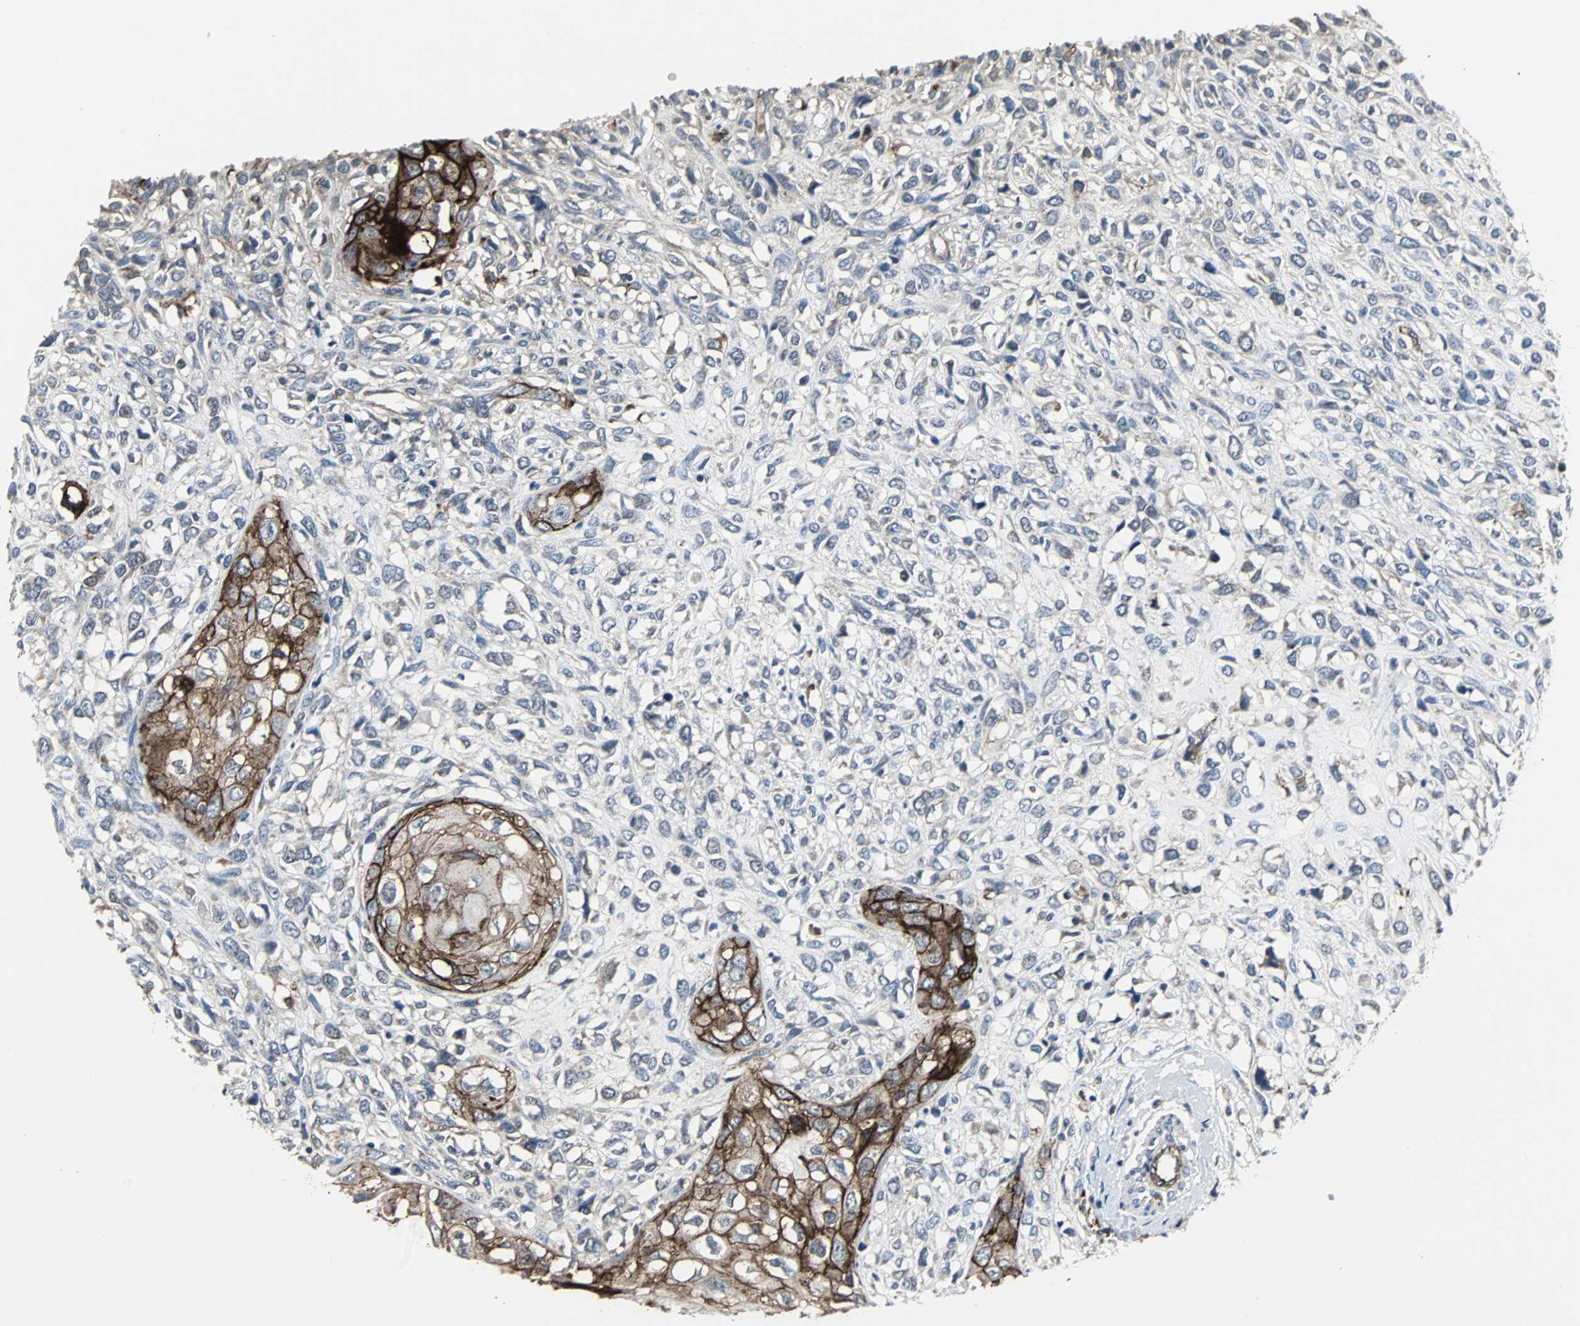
{"staining": {"intensity": "moderate", "quantity": ">75%", "location": "cytoplasmic/membranous"}, "tissue": "head and neck cancer", "cell_type": "Tumor cells", "image_type": "cancer", "snomed": [{"axis": "morphology", "description": "Necrosis, NOS"}, {"axis": "morphology", "description": "Neoplasm, malignant, NOS"}, {"axis": "topography", "description": "Salivary gland"}, {"axis": "topography", "description": "Head-Neck"}], "caption": "A micrograph showing moderate cytoplasmic/membranous positivity in approximately >75% of tumor cells in head and neck cancer (malignant neoplasm), as visualized by brown immunohistochemical staining.", "gene": "F11R", "patient": {"sex": "male", "age": 43}}